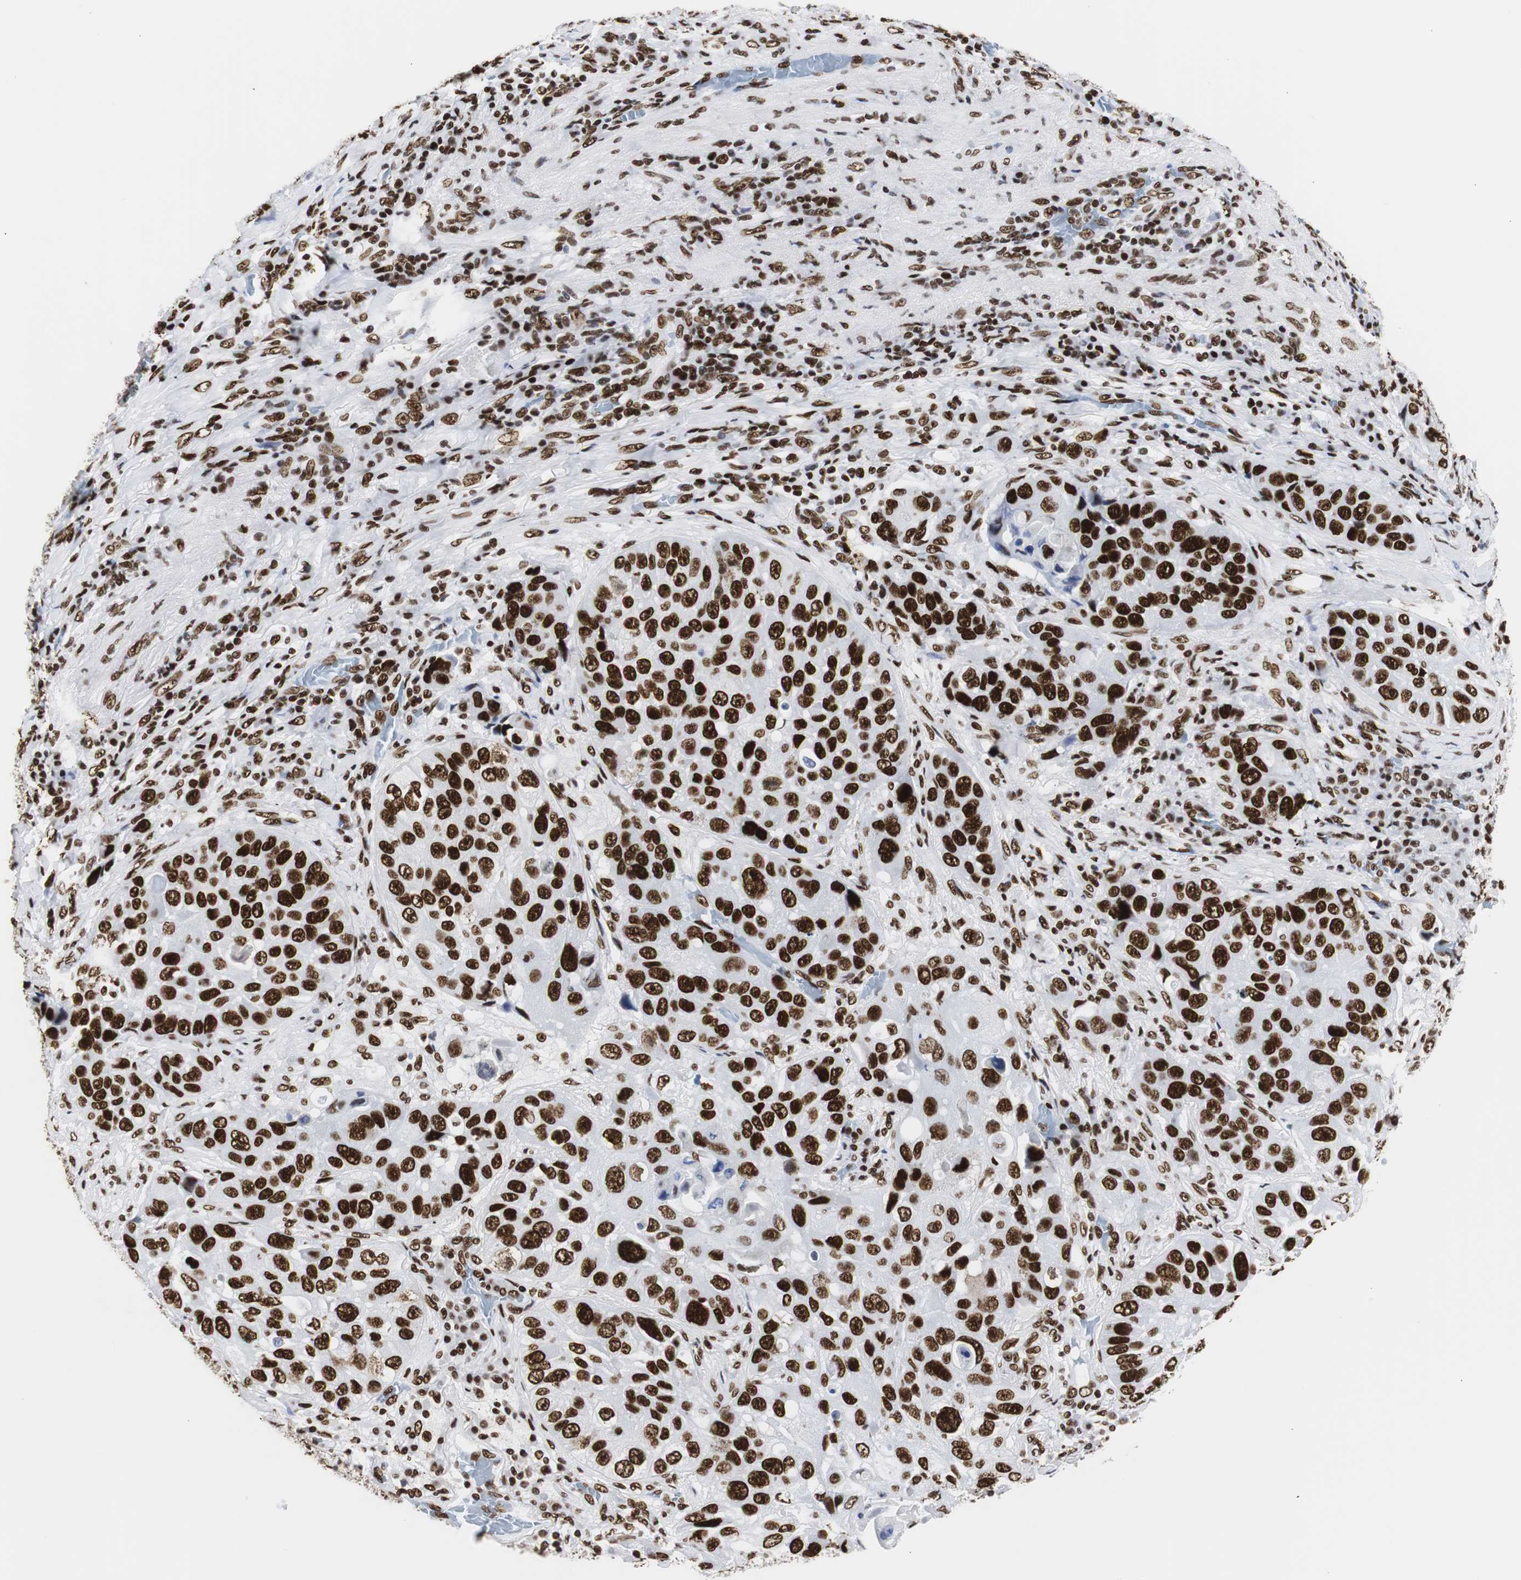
{"staining": {"intensity": "strong", "quantity": ">75%", "location": "nuclear"}, "tissue": "lung cancer", "cell_type": "Tumor cells", "image_type": "cancer", "snomed": [{"axis": "morphology", "description": "Squamous cell carcinoma, NOS"}, {"axis": "topography", "description": "Lung"}], "caption": "Brown immunohistochemical staining in lung squamous cell carcinoma displays strong nuclear positivity in approximately >75% of tumor cells.", "gene": "HNRNPH2", "patient": {"sex": "male", "age": 57}}